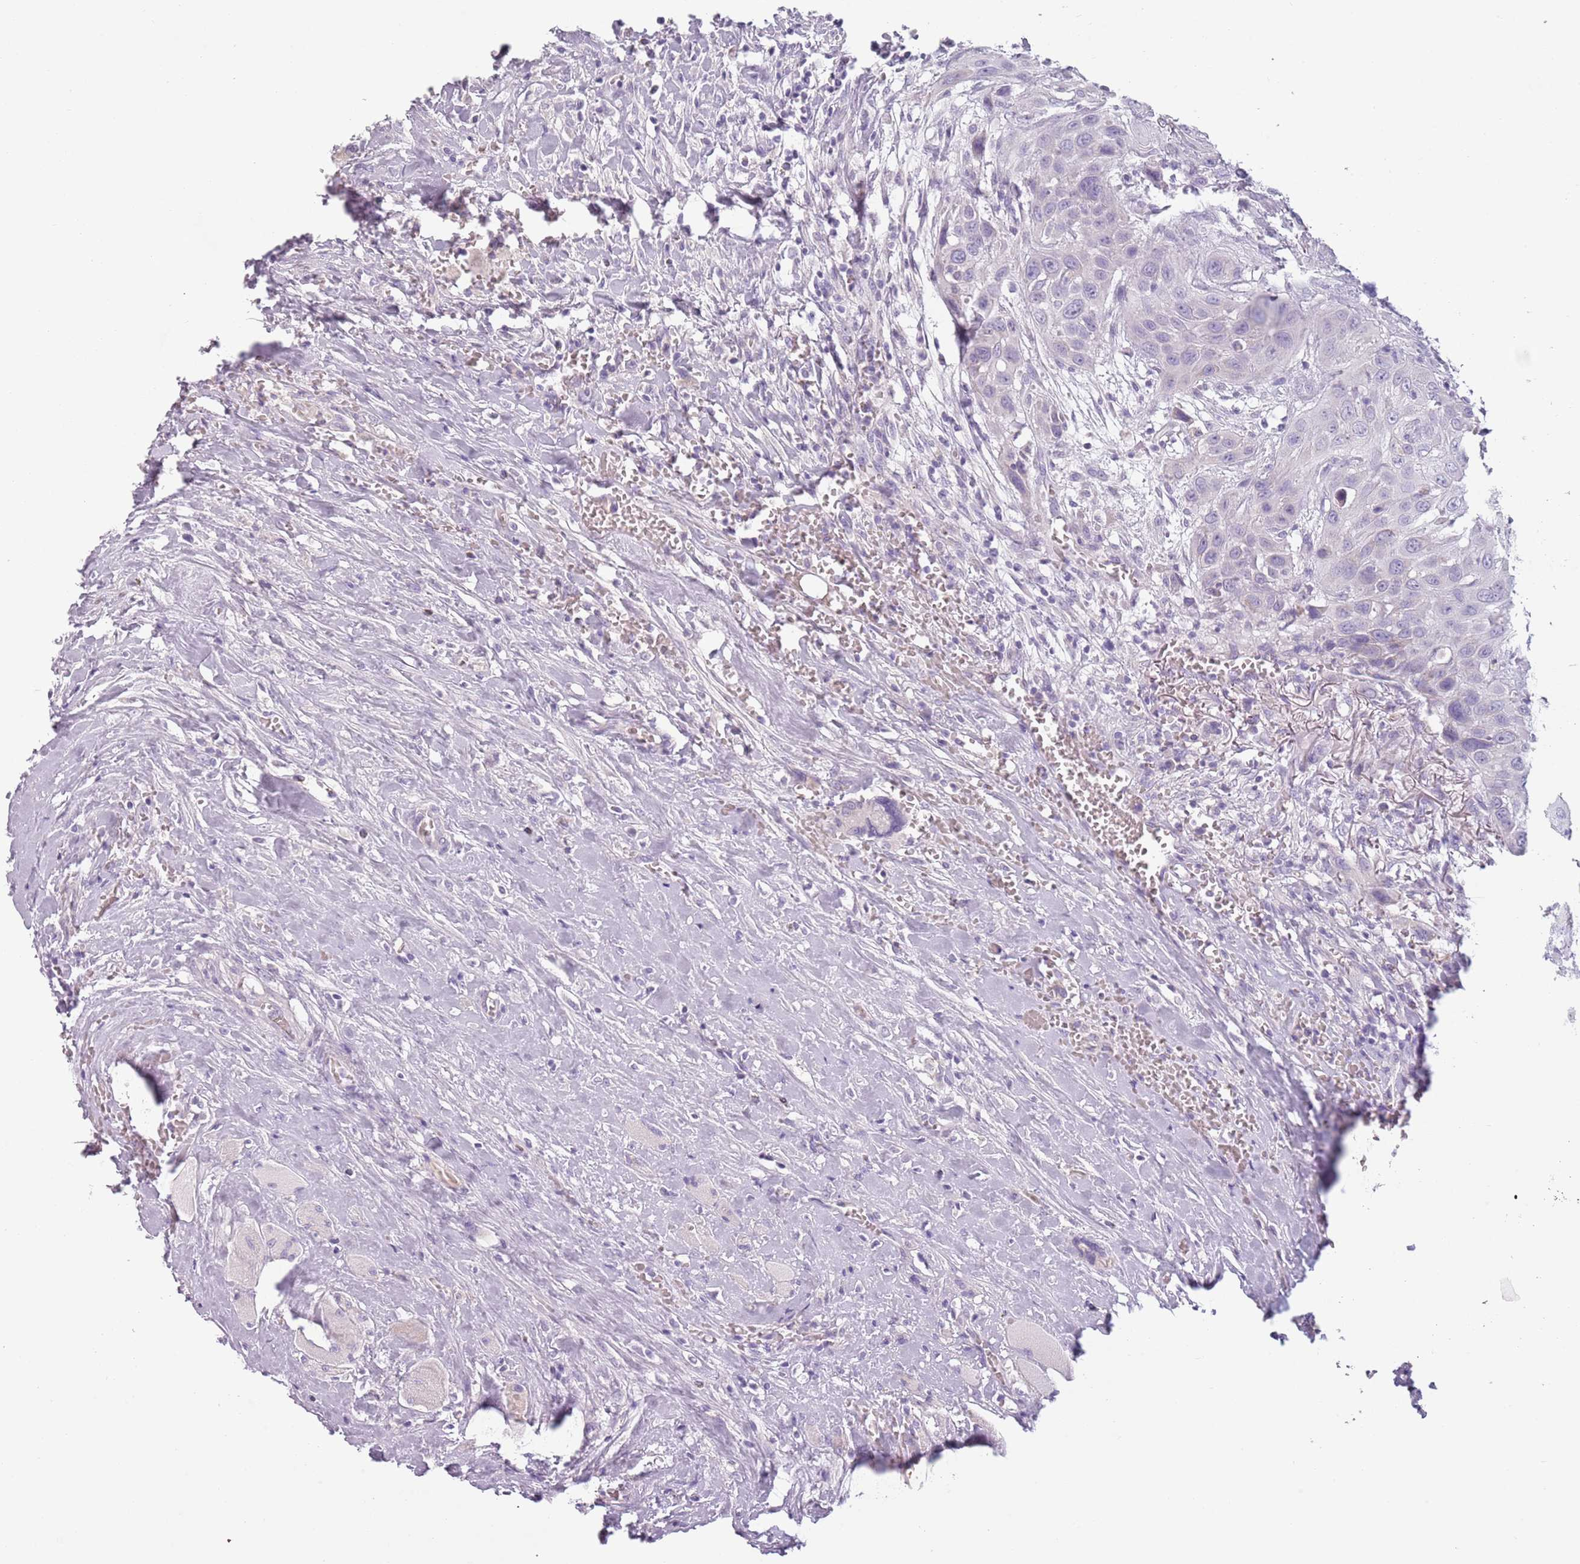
{"staining": {"intensity": "negative", "quantity": "none", "location": "none"}, "tissue": "head and neck cancer", "cell_type": "Tumor cells", "image_type": "cancer", "snomed": [{"axis": "morphology", "description": "Squamous cell carcinoma, NOS"}, {"axis": "topography", "description": "Head-Neck"}], "caption": "Immunohistochemistry photomicrograph of neoplastic tissue: human head and neck squamous cell carcinoma stained with DAB (3,3'-diaminobenzidine) displays no significant protein expression in tumor cells. Nuclei are stained in blue.", "gene": "MEGF8", "patient": {"sex": "male", "age": 81}}